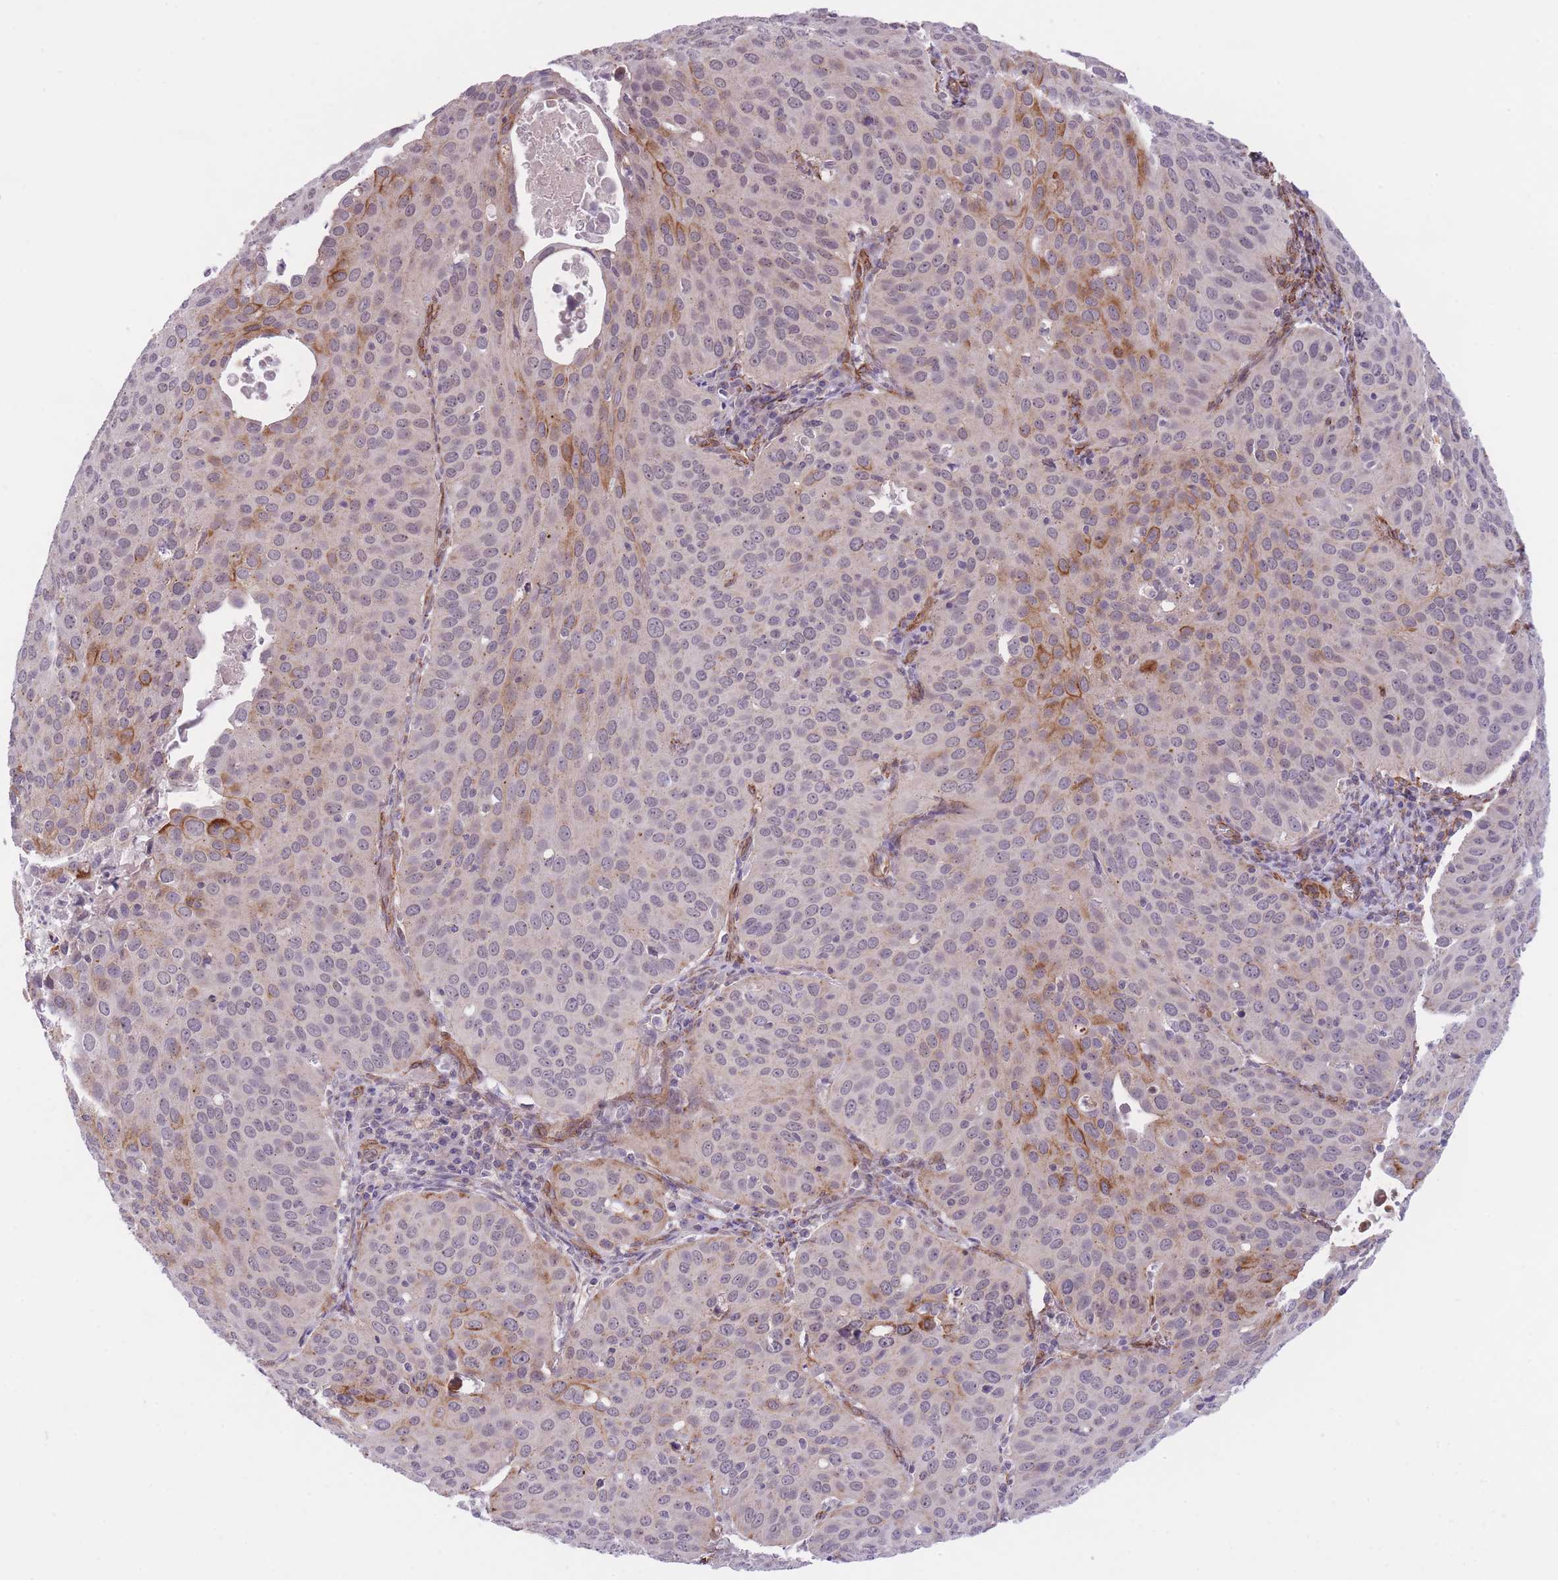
{"staining": {"intensity": "moderate", "quantity": "<25%", "location": "cytoplasmic/membranous"}, "tissue": "cervical cancer", "cell_type": "Tumor cells", "image_type": "cancer", "snomed": [{"axis": "morphology", "description": "Squamous cell carcinoma, NOS"}, {"axis": "topography", "description": "Cervix"}], "caption": "Cervical squamous cell carcinoma stained for a protein displays moderate cytoplasmic/membranous positivity in tumor cells.", "gene": "QTRT1", "patient": {"sex": "female", "age": 36}}